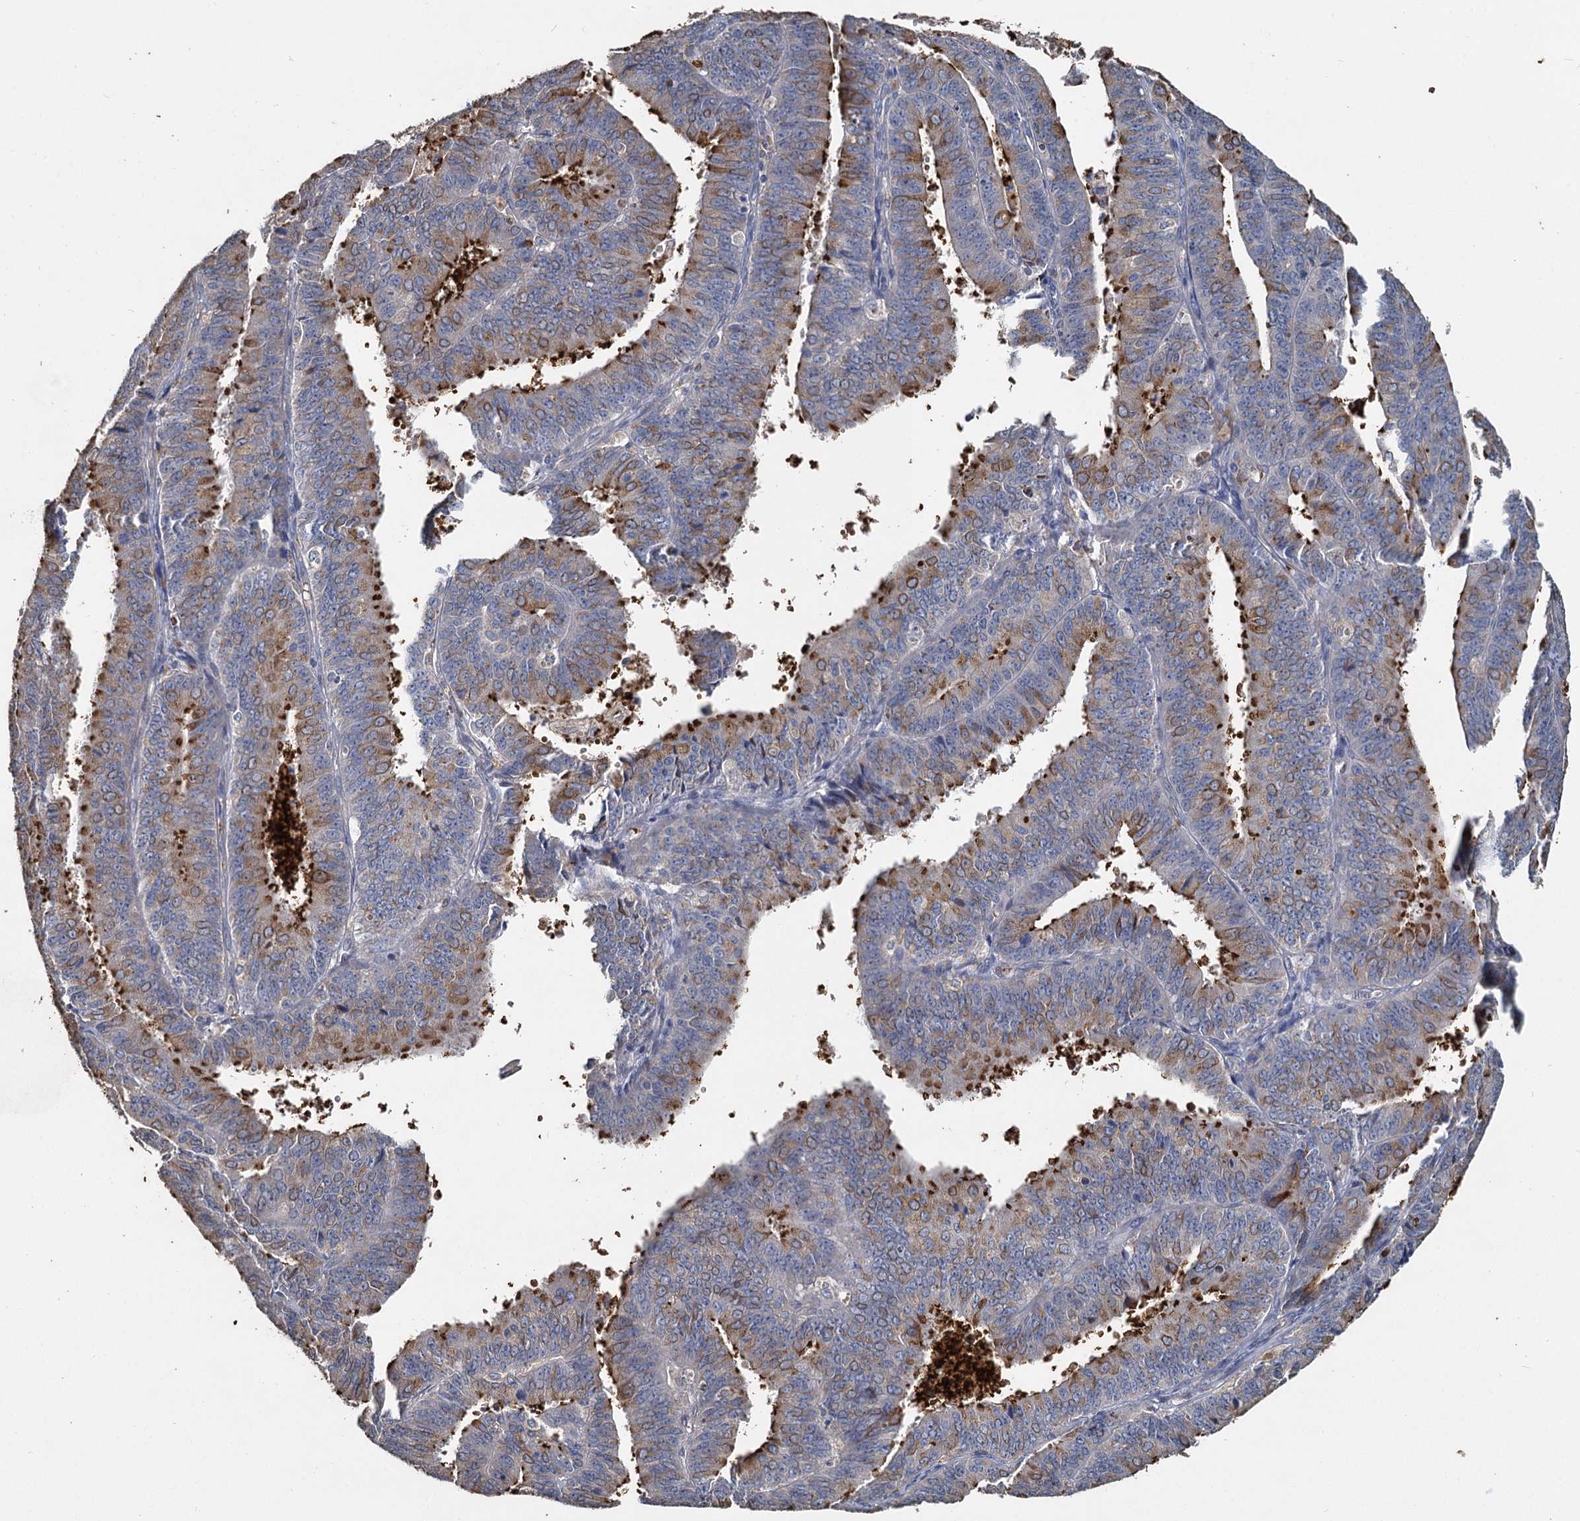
{"staining": {"intensity": "moderate", "quantity": "25%-75%", "location": "cytoplasmic/membranous"}, "tissue": "endometrial cancer", "cell_type": "Tumor cells", "image_type": "cancer", "snomed": [{"axis": "morphology", "description": "Adenocarcinoma, NOS"}, {"axis": "topography", "description": "Endometrium"}], "caption": "The immunohistochemical stain highlights moderate cytoplasmic/membranous expression in tumor cells of endometrial cancer tissue.", "gene": "TCTN2", "patient": {"sex": "female", "age": 73}}